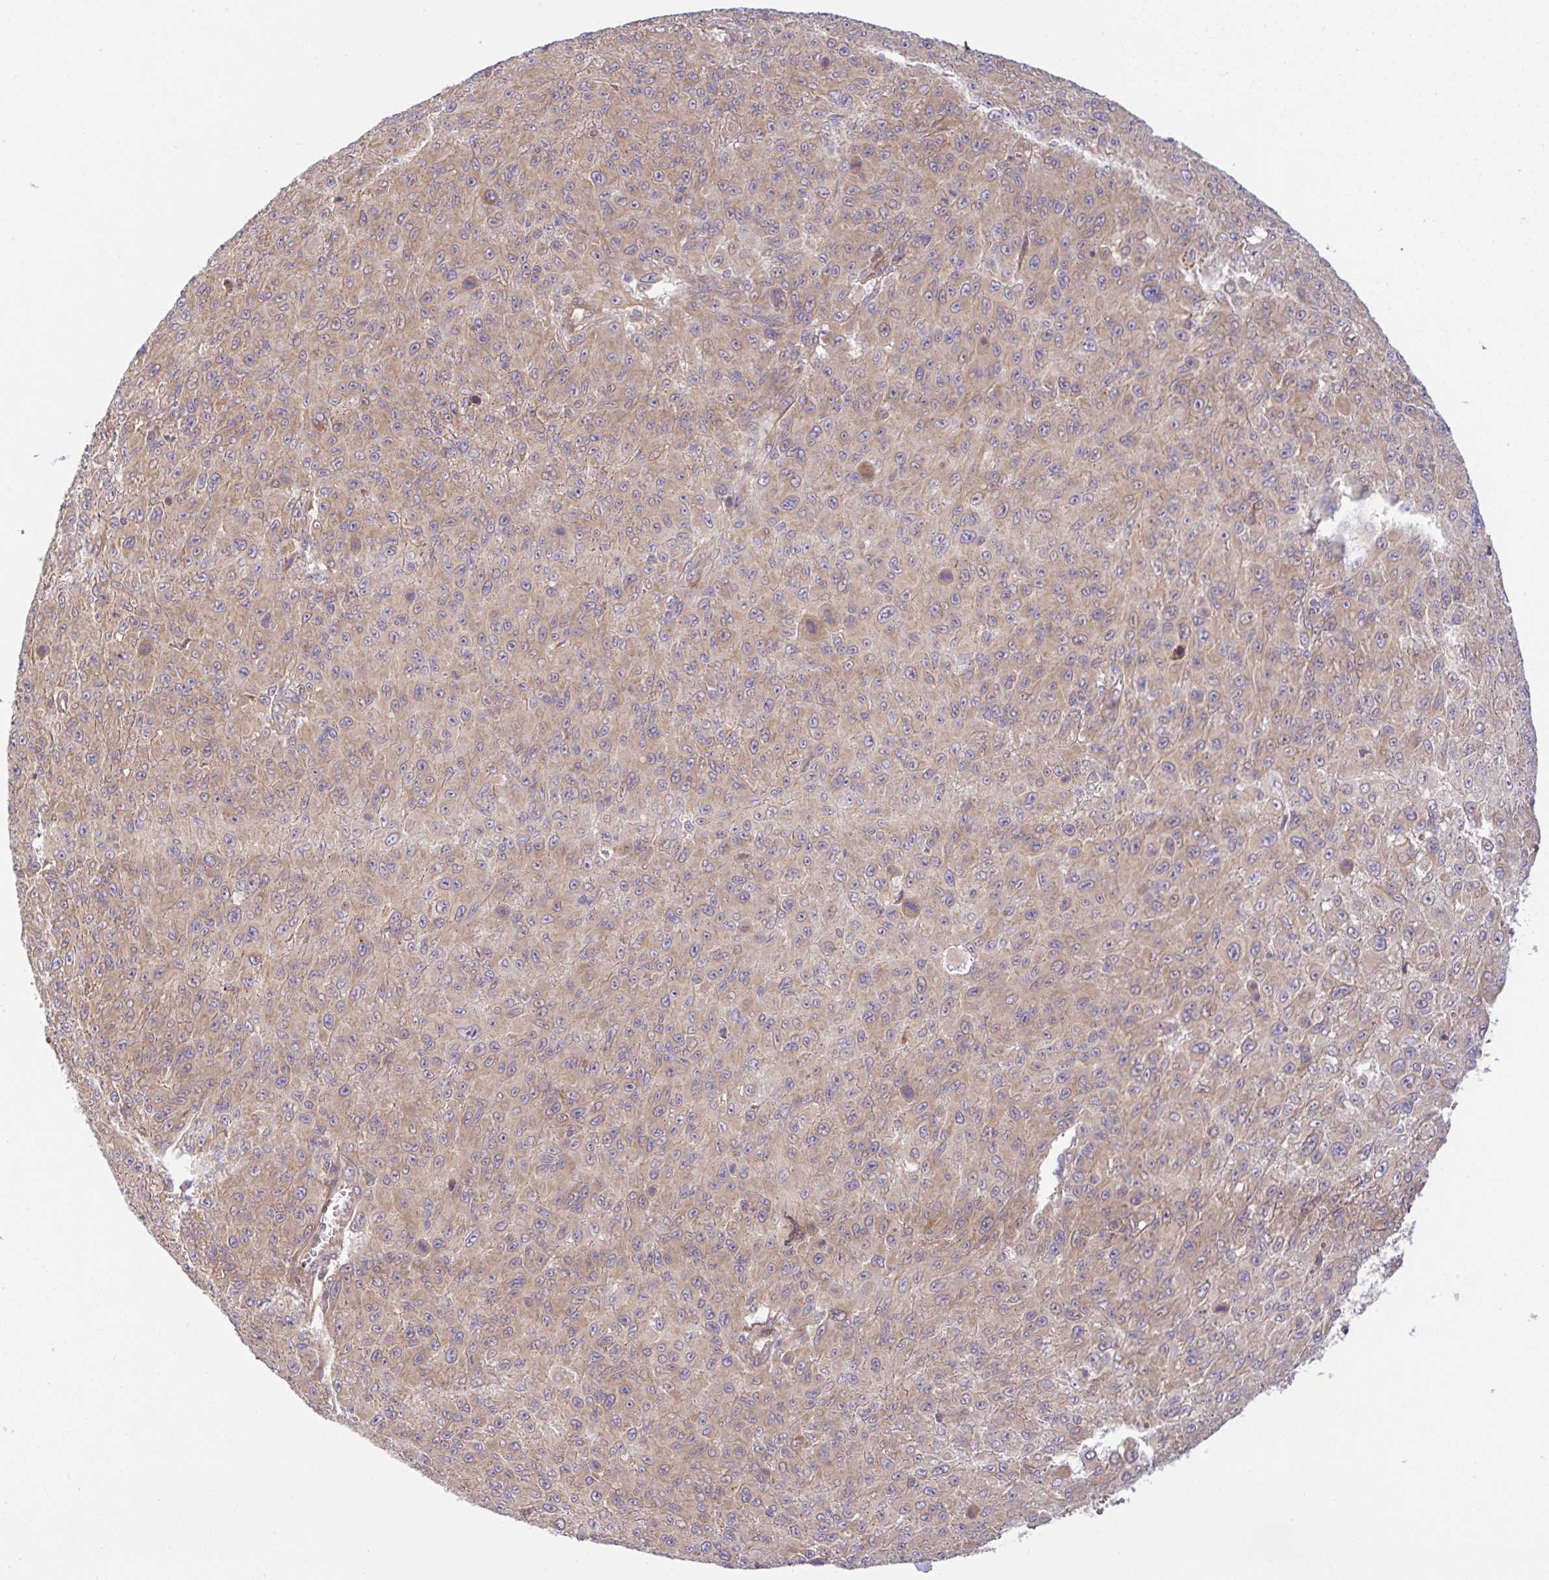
{"staining": {"intensity": "weak", "quantity": ">75%", "location": "cytoplasmic/membranous"}, "tissue": "melanoma", "cell_type": "Tumor cells", "image_type": "cancer", "snomed": [{"axis": "morphology", "description": "Malignant melanoma, NOS"}, {"axis": "topography", "description": "Skin"}], "caption": "IHC image of human malignant melanoma stained for a protein (brown), which shows low levels of weak cytoplasmic/membranous staining in about >75% of tumor cells.", "gene": "UBE4A", "patient": {"sex": "male", "age": 46}}